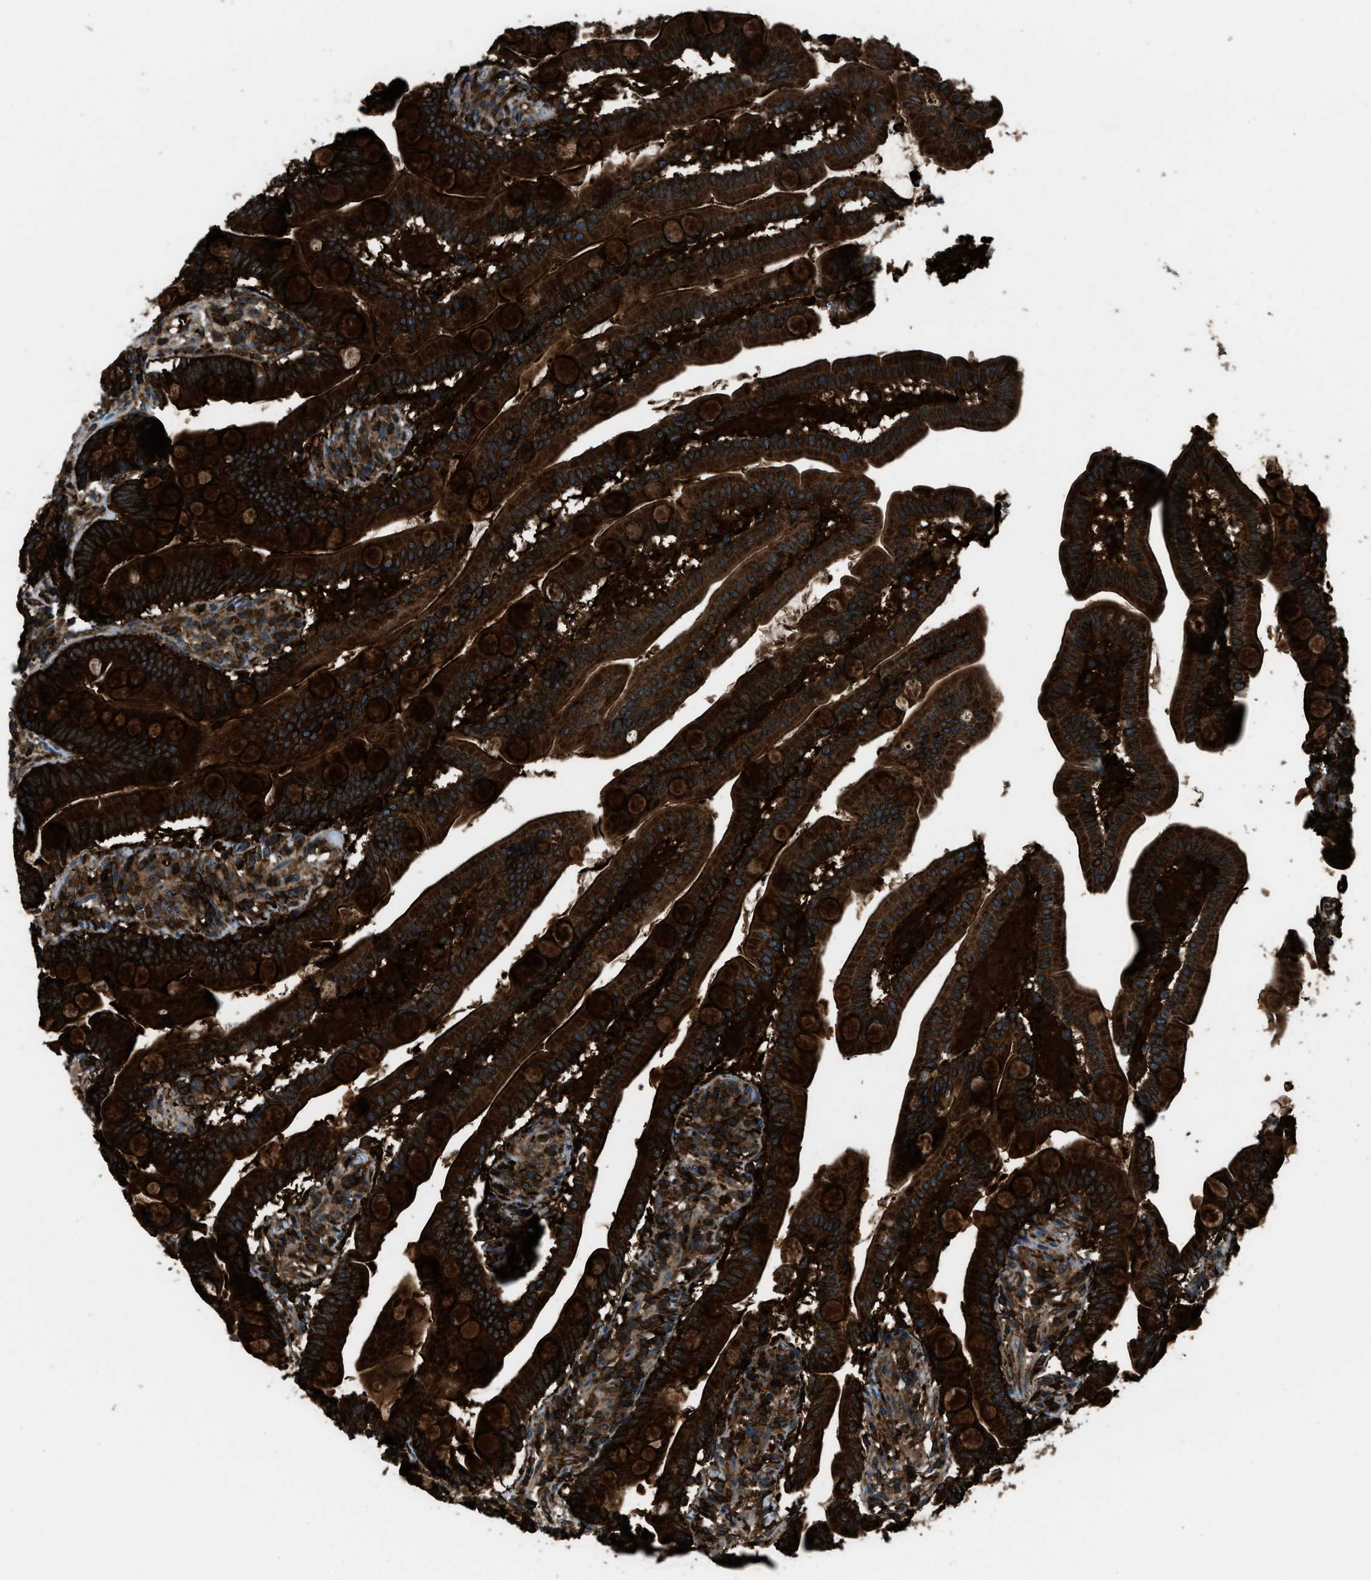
{"staining": {"intensity": "strong", "quantity": ">75%", "location": "cytoplasmic/membranous"}, "tissue": "small intestine", "cell_type": "Glandular cells", "image_type": "normal", "snomed": [{"axis": "morphology", "description": "Normal tissue, NOS"}, {"axis": "topography", "description": "Small intestine"}], "caption": "Immunohistochemical staining of normal human small intestine displays high levels of strong cytoplasmic/membranous expression in about >75% of glandular cells.", "gene": "SNX30", "patient": {"sex": "female", "age": 56}}